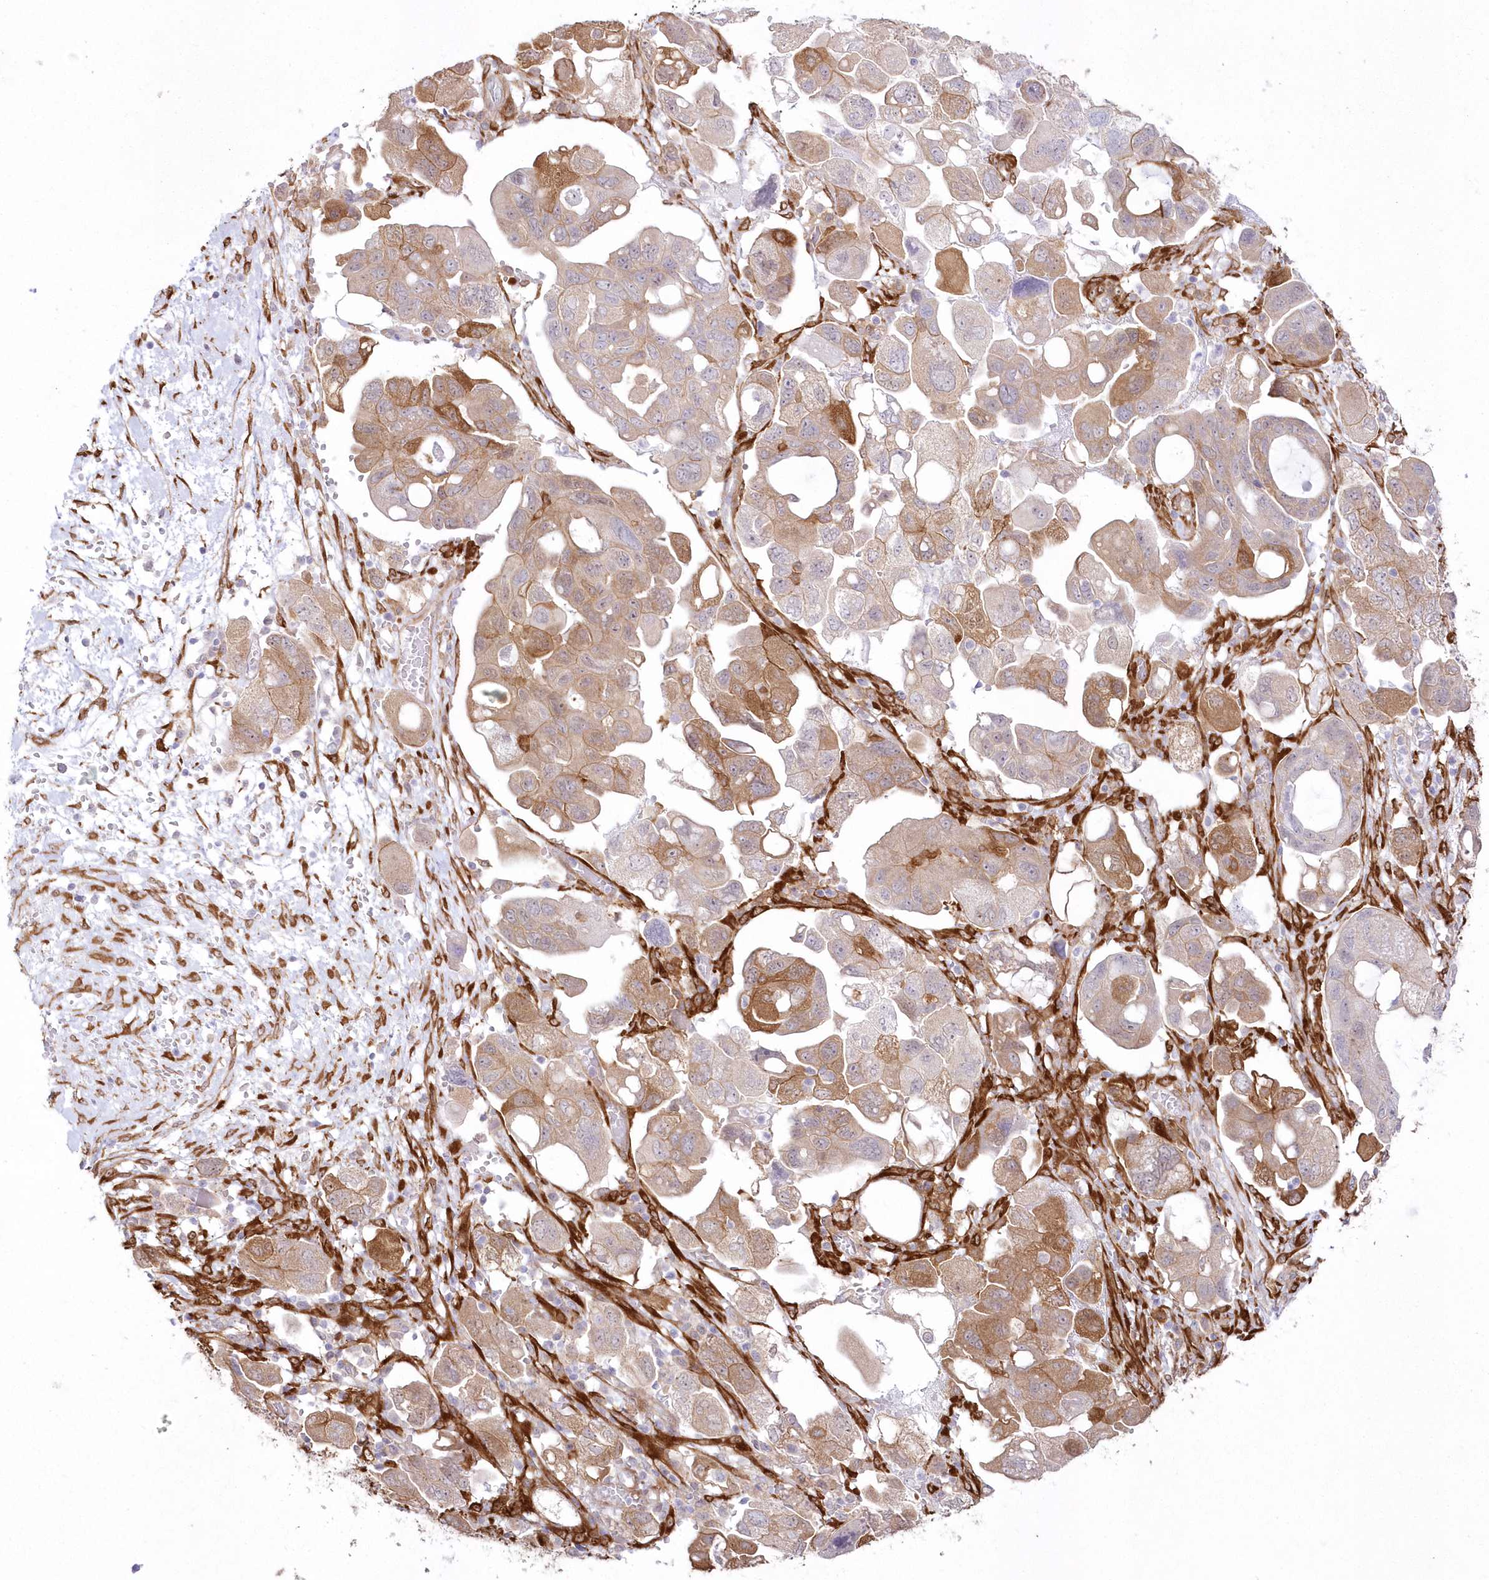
{"staining": {"intensity": "moderate", "quantity": "25%-75%", "location": "cytoplasmic/membranous"}, "tissue": "ovarian cancer", "cell_type": "Tumor cells", "image_type": "cancer", "snomed": [{"axis": "morphology", "description": "Carcinoma, NOS"}, {"axis": "morphology", "description": "Cystadenocarcinoma, serous, NOS"}, {"axis": "topography", "description": "Ovary"}], "caption": "Immunohistochemical staining of human serous cystadenocarcinoma (ovarian) demonstrates medium levels of moderate cytoplasmic/membranous expression in about 25%-75% of tumor cells.", "gene": "SH3PXD2B", "patient": {"sex": "female", "age": 69}}